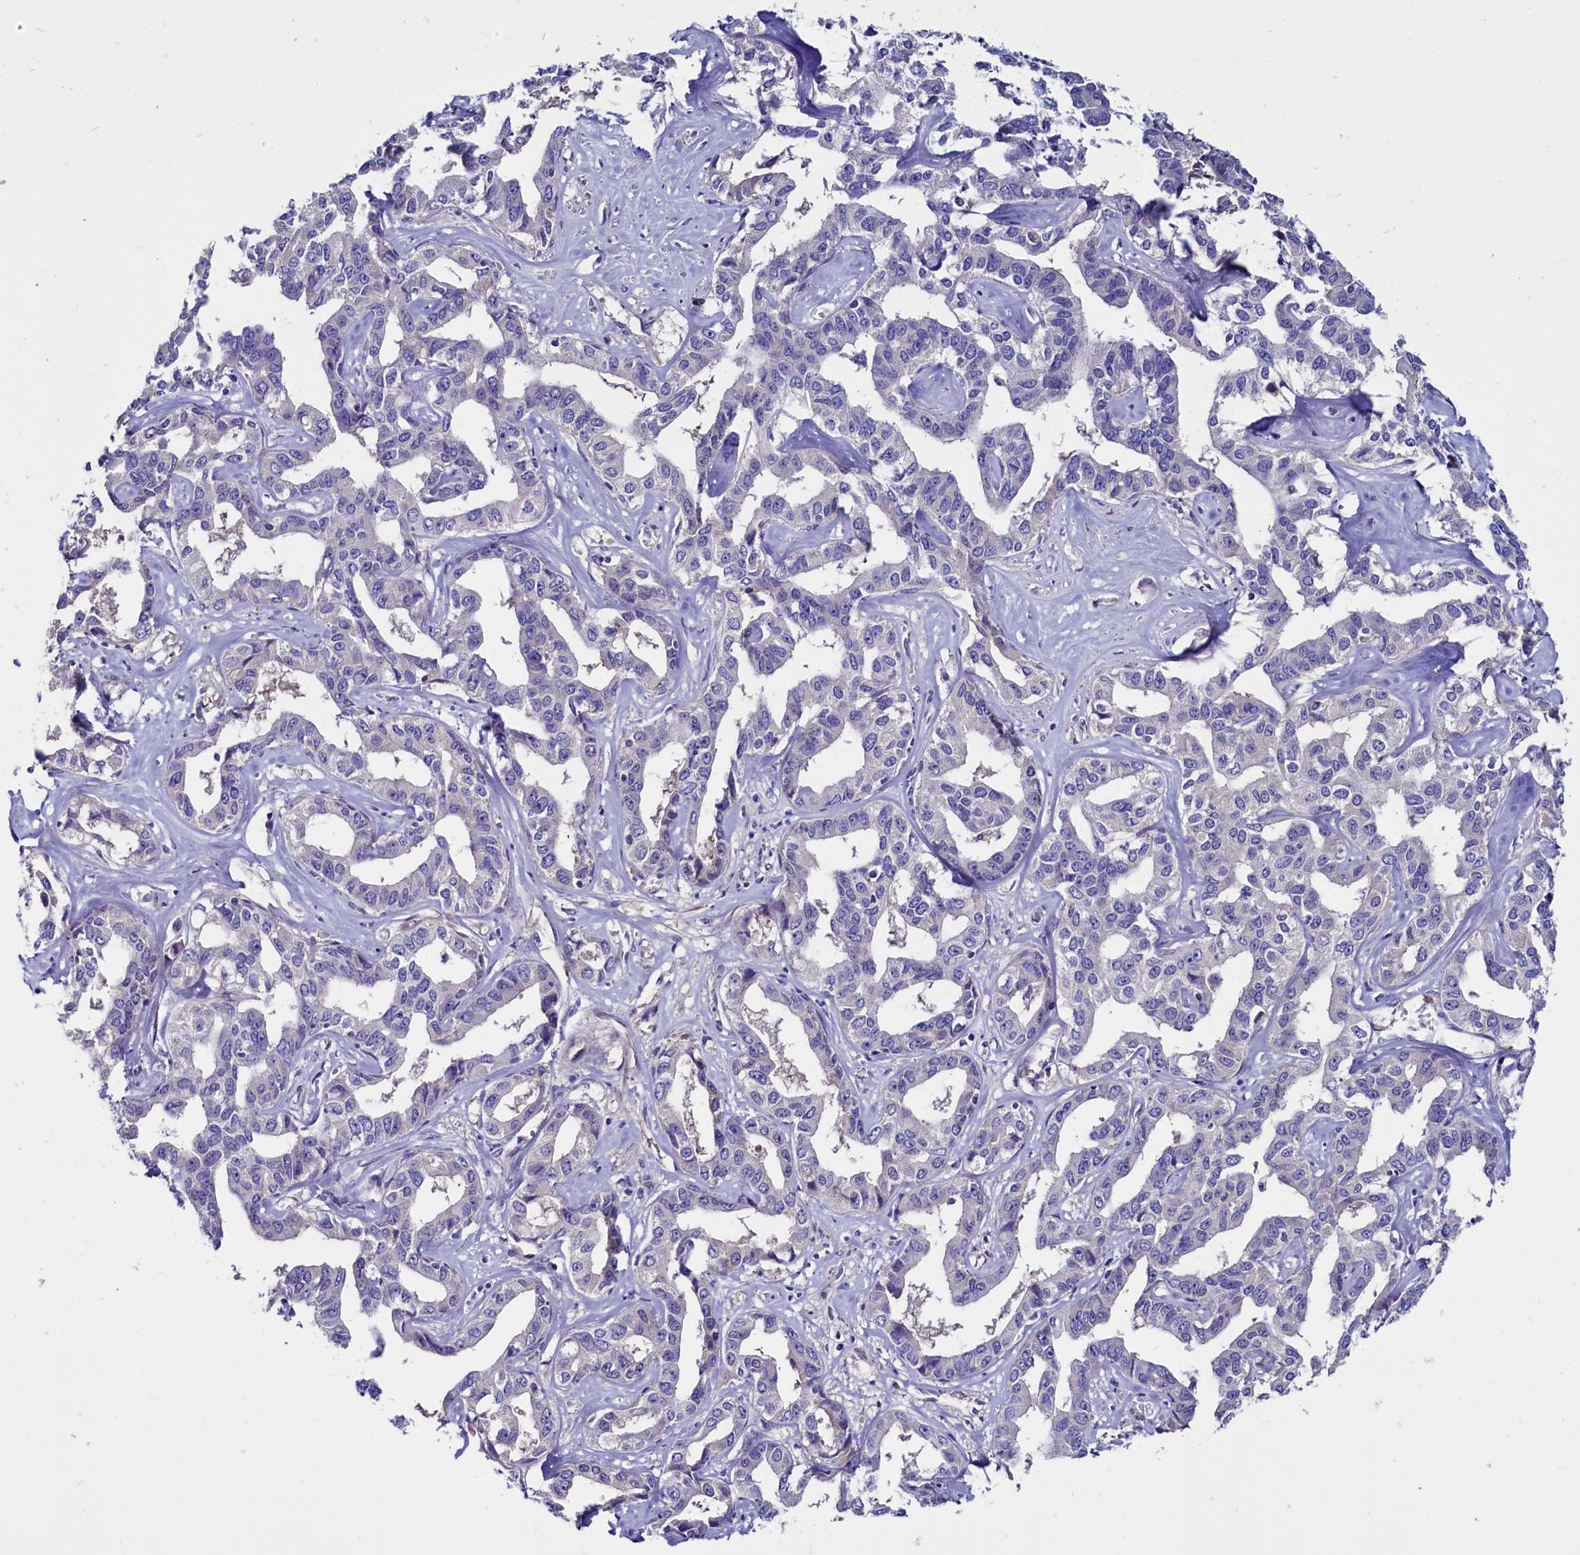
{"staining": {"intensity": "negative", "quantity": "none", "location": "none"}, "tissue": "liver cancer", "cell_type": "Tumor cells", "image_type": "cancer", "snomed": [{"axis": "morphology", "description": "Cholangiocarcinoma"}, {"axis": "topography", "description": "Liver"}], "caption": "Protein analysis of cholangiocarcinoma (liver) displays no significant expression in tumor cells.", "gene": "CCBE1", "patient": {"sex": "male", "age": 59}}